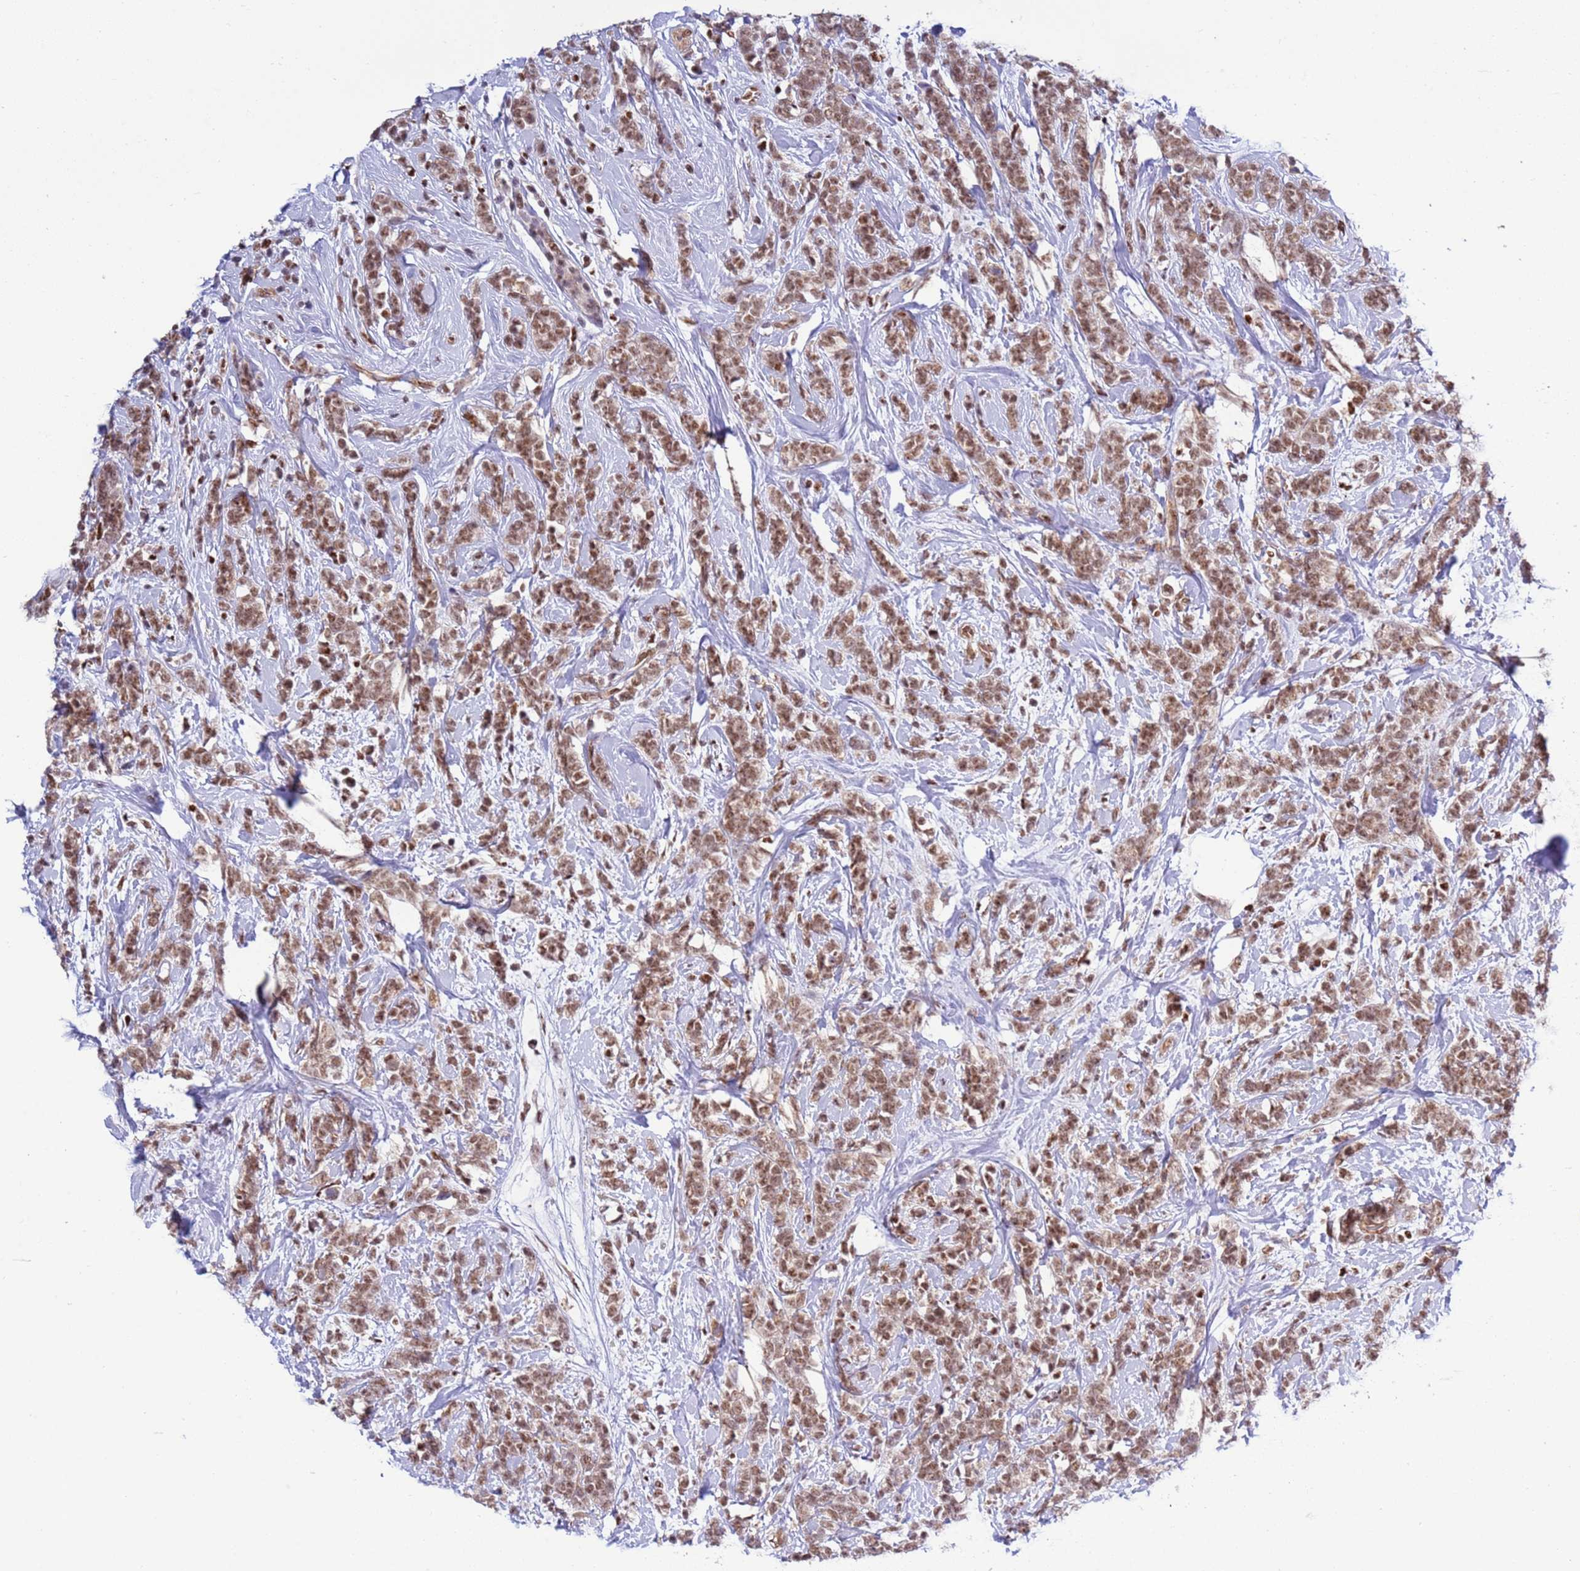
{"staining": {"intensity": "moderate", "quantity": ">75%", "location": "nuclear"}, "tissue": "breast cancer", "cell_type": "Tumor cells", "image_type": "cancer", "snomed": [{"axis": "morphology", "description": "Lobular carcinoma"}, {"axis": "topography", "description": "Breast"}], "caption": "Immunohistochemical staining of breast cancer displays medium levels of moderate nuclear staining in about >75% of tumor cells.", "gene": "PRPF6", "patient": {"sex": "female", "age": 58}}